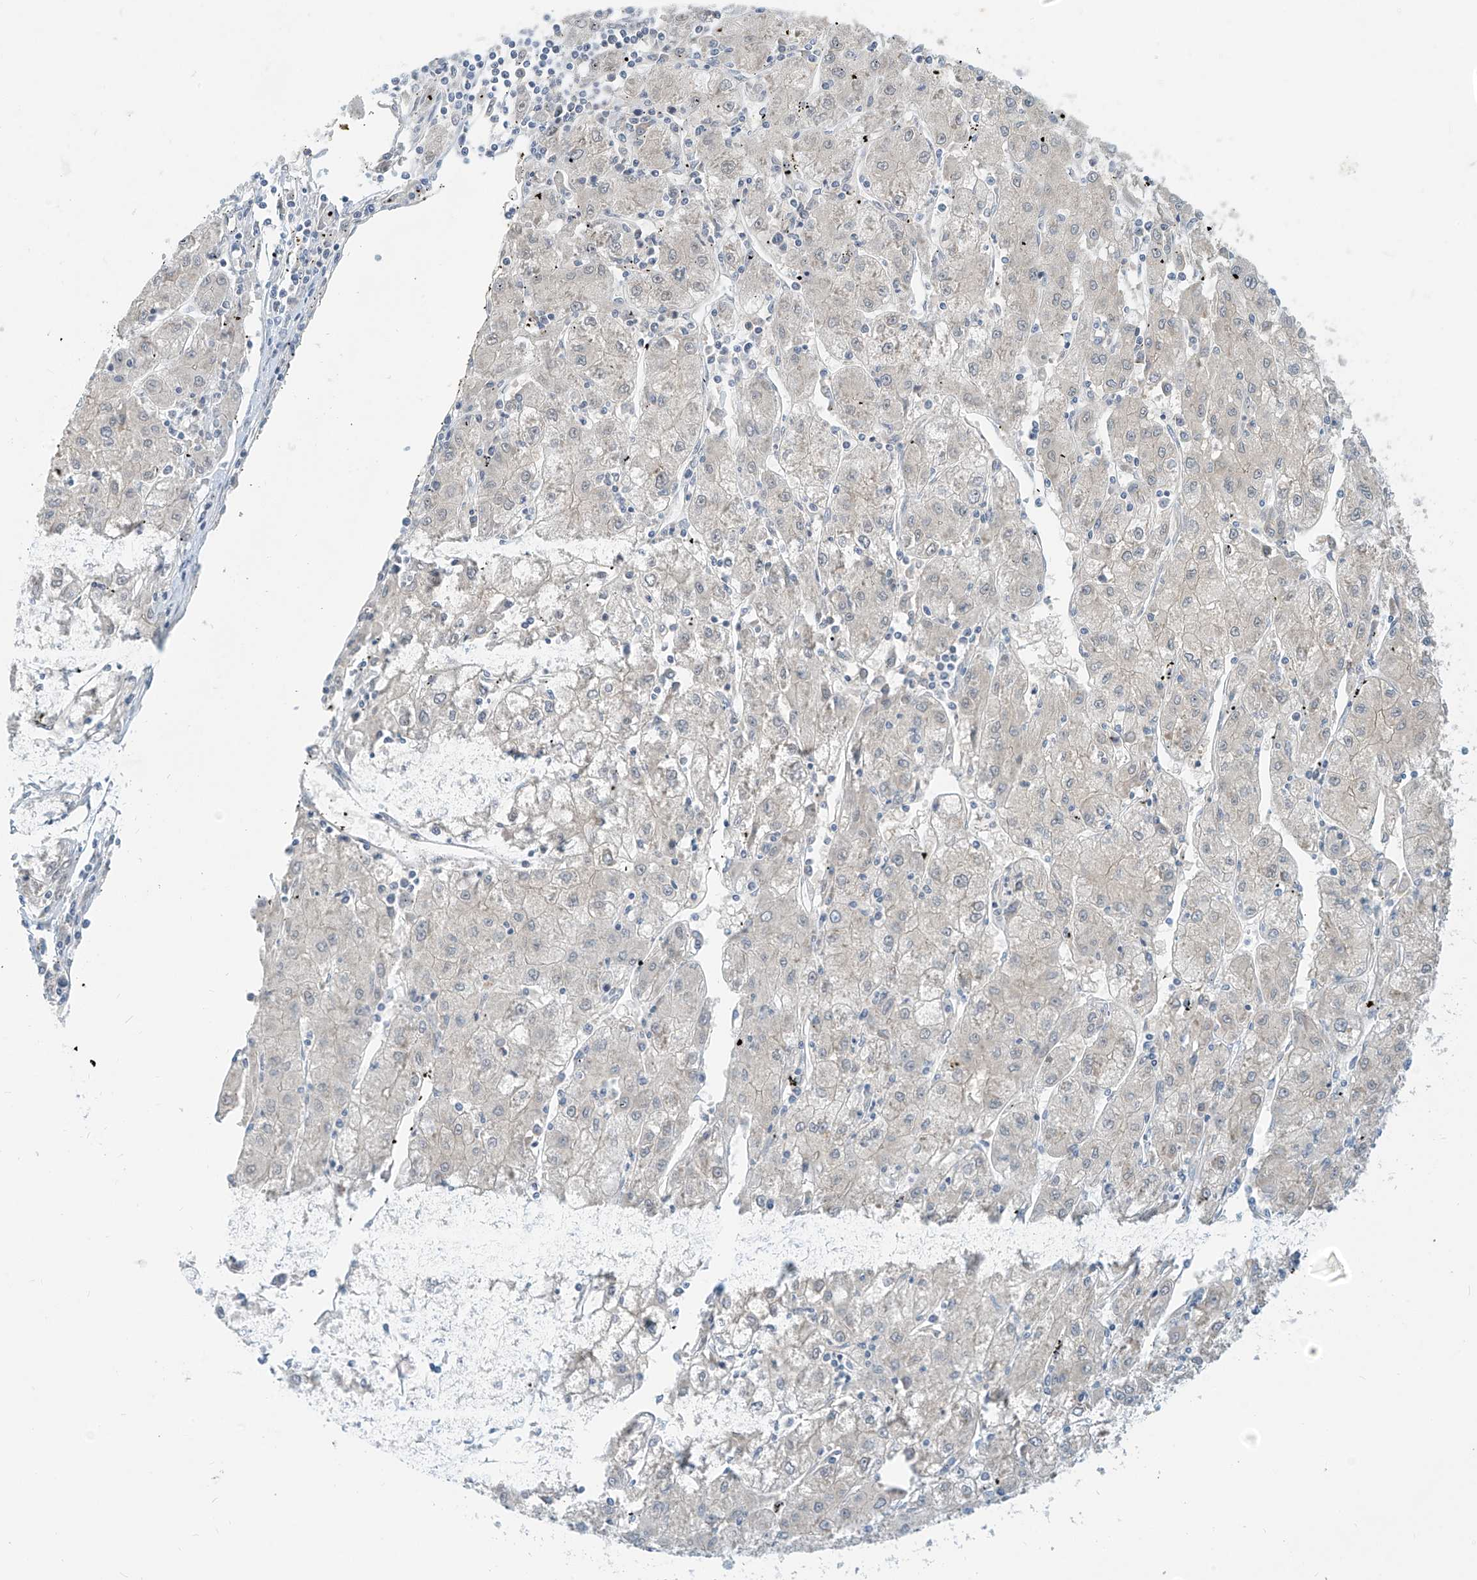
{"staining": {"intensity": "negative", "quantity": "none", "location": "none"}, "tissue": "liver cancer", "cell_type": "Tumor cells", "image_type": "cancer", "snomed": [{"axis": "morphology", "description": "Carcinoma, Hepatocellular, NOS"}, {"axis": "topography", "description": "Liver"}], "caption": "DAB immunohistochemical staining of human hepatocellular carcinoma (liver) shows no significant expression in tumor cells.", "gene": "C2orf42", "patient": {"sex": "male", "age": 72}}